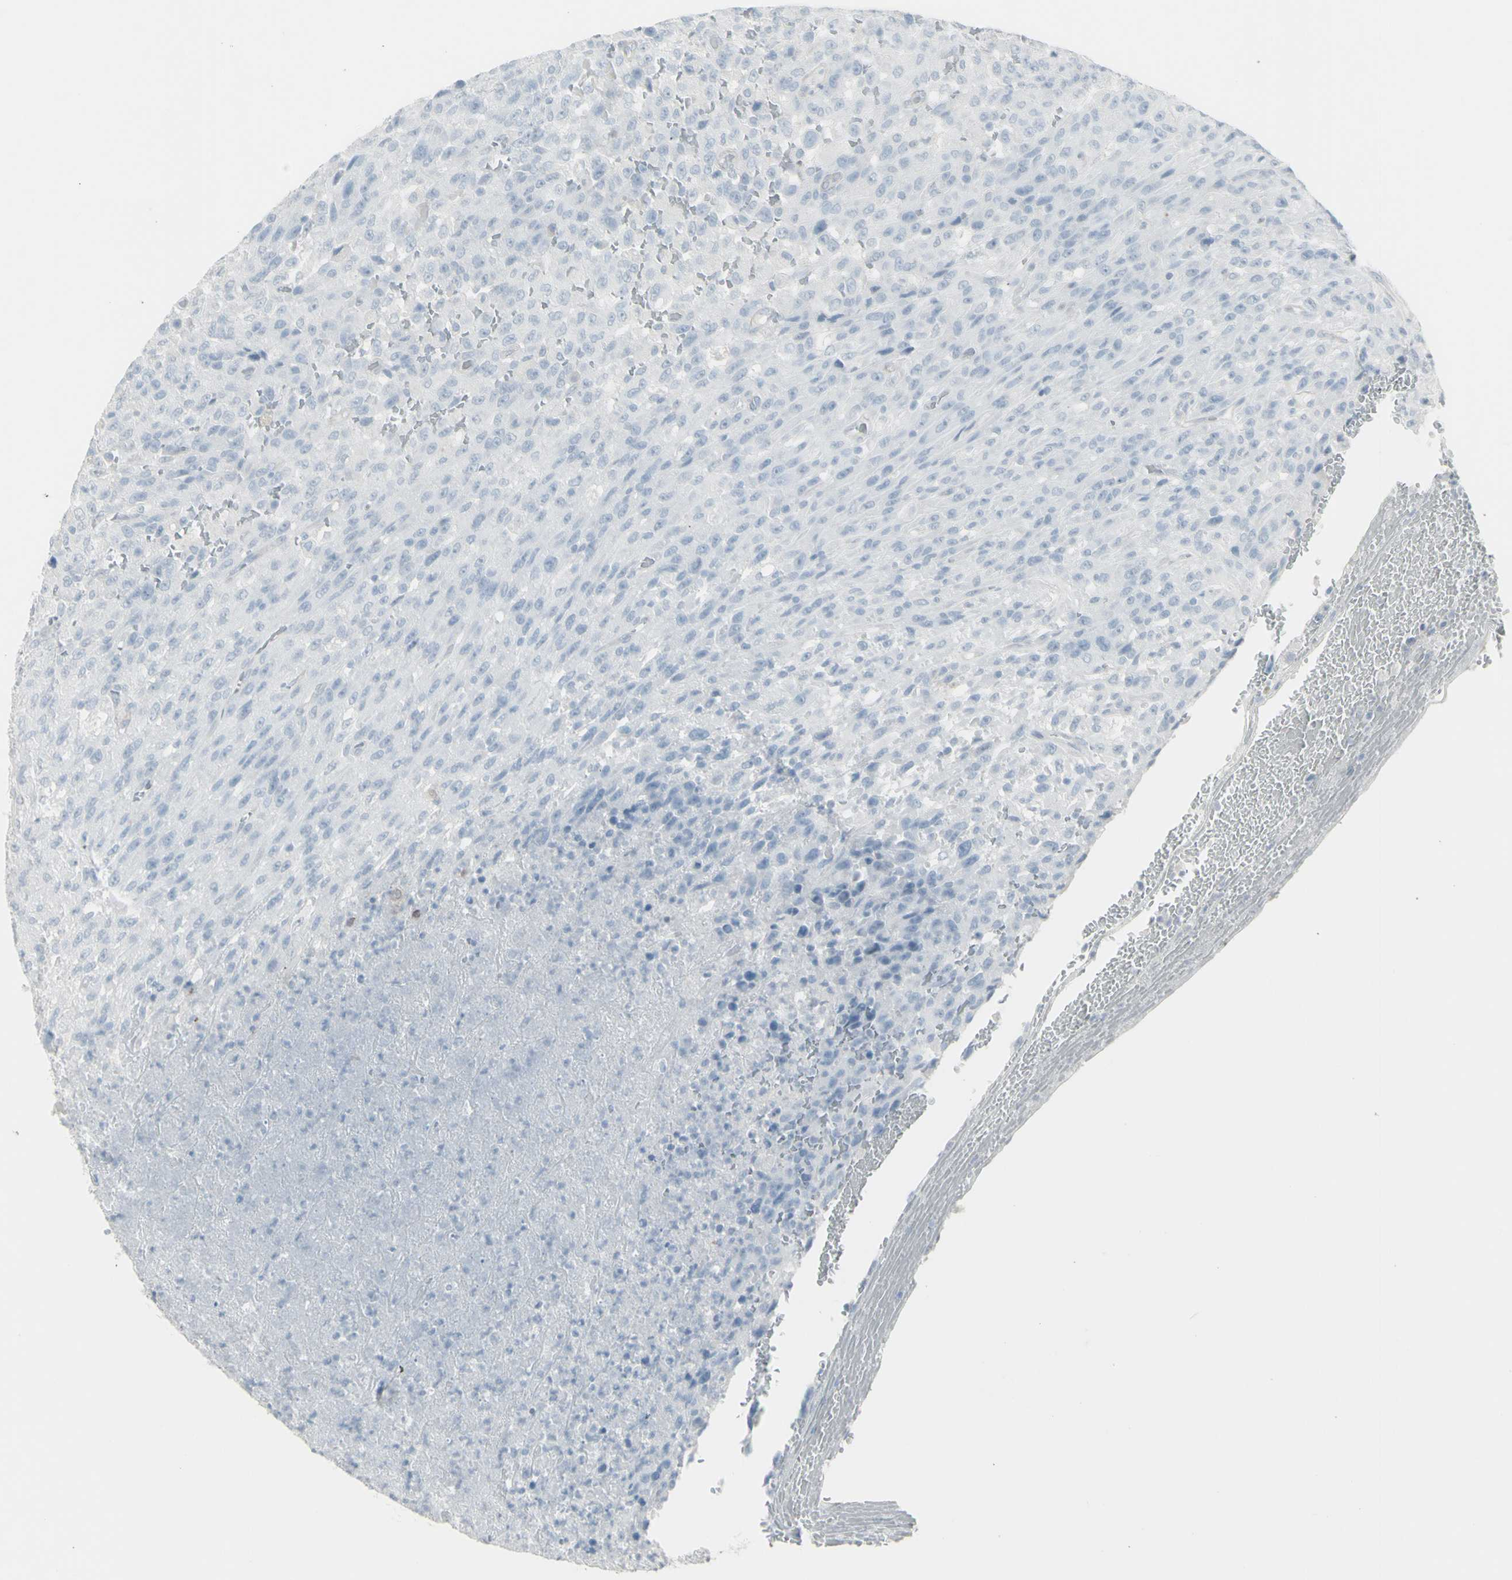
{"staining": {"intensity": "negative", "quantity": "none", "location": "none"}, "tissue": "urothelial cancer", "cell_type": "Tumor cells", "image_type": "cancer", "snomed": [{"axis": "morphology", "description": "Urothelial carcinoma, High grade"}, {"axis": "topography", "description": "Urinary bladder"}], "caption": "IHC histopathology image of neoplastic tissue: human high-grade urothelial carcinoma stained with DAB (3,3'-diaminobenzidine) displays no significant protein expression in tumor cells. The staining is performed using DAB (3,3'-diaminobenzidine) brown chromogen with nuclei counter-stained in using hematoxylin.", "gene": "YBX2", "patient": {"sex": "male", "age": 66}}